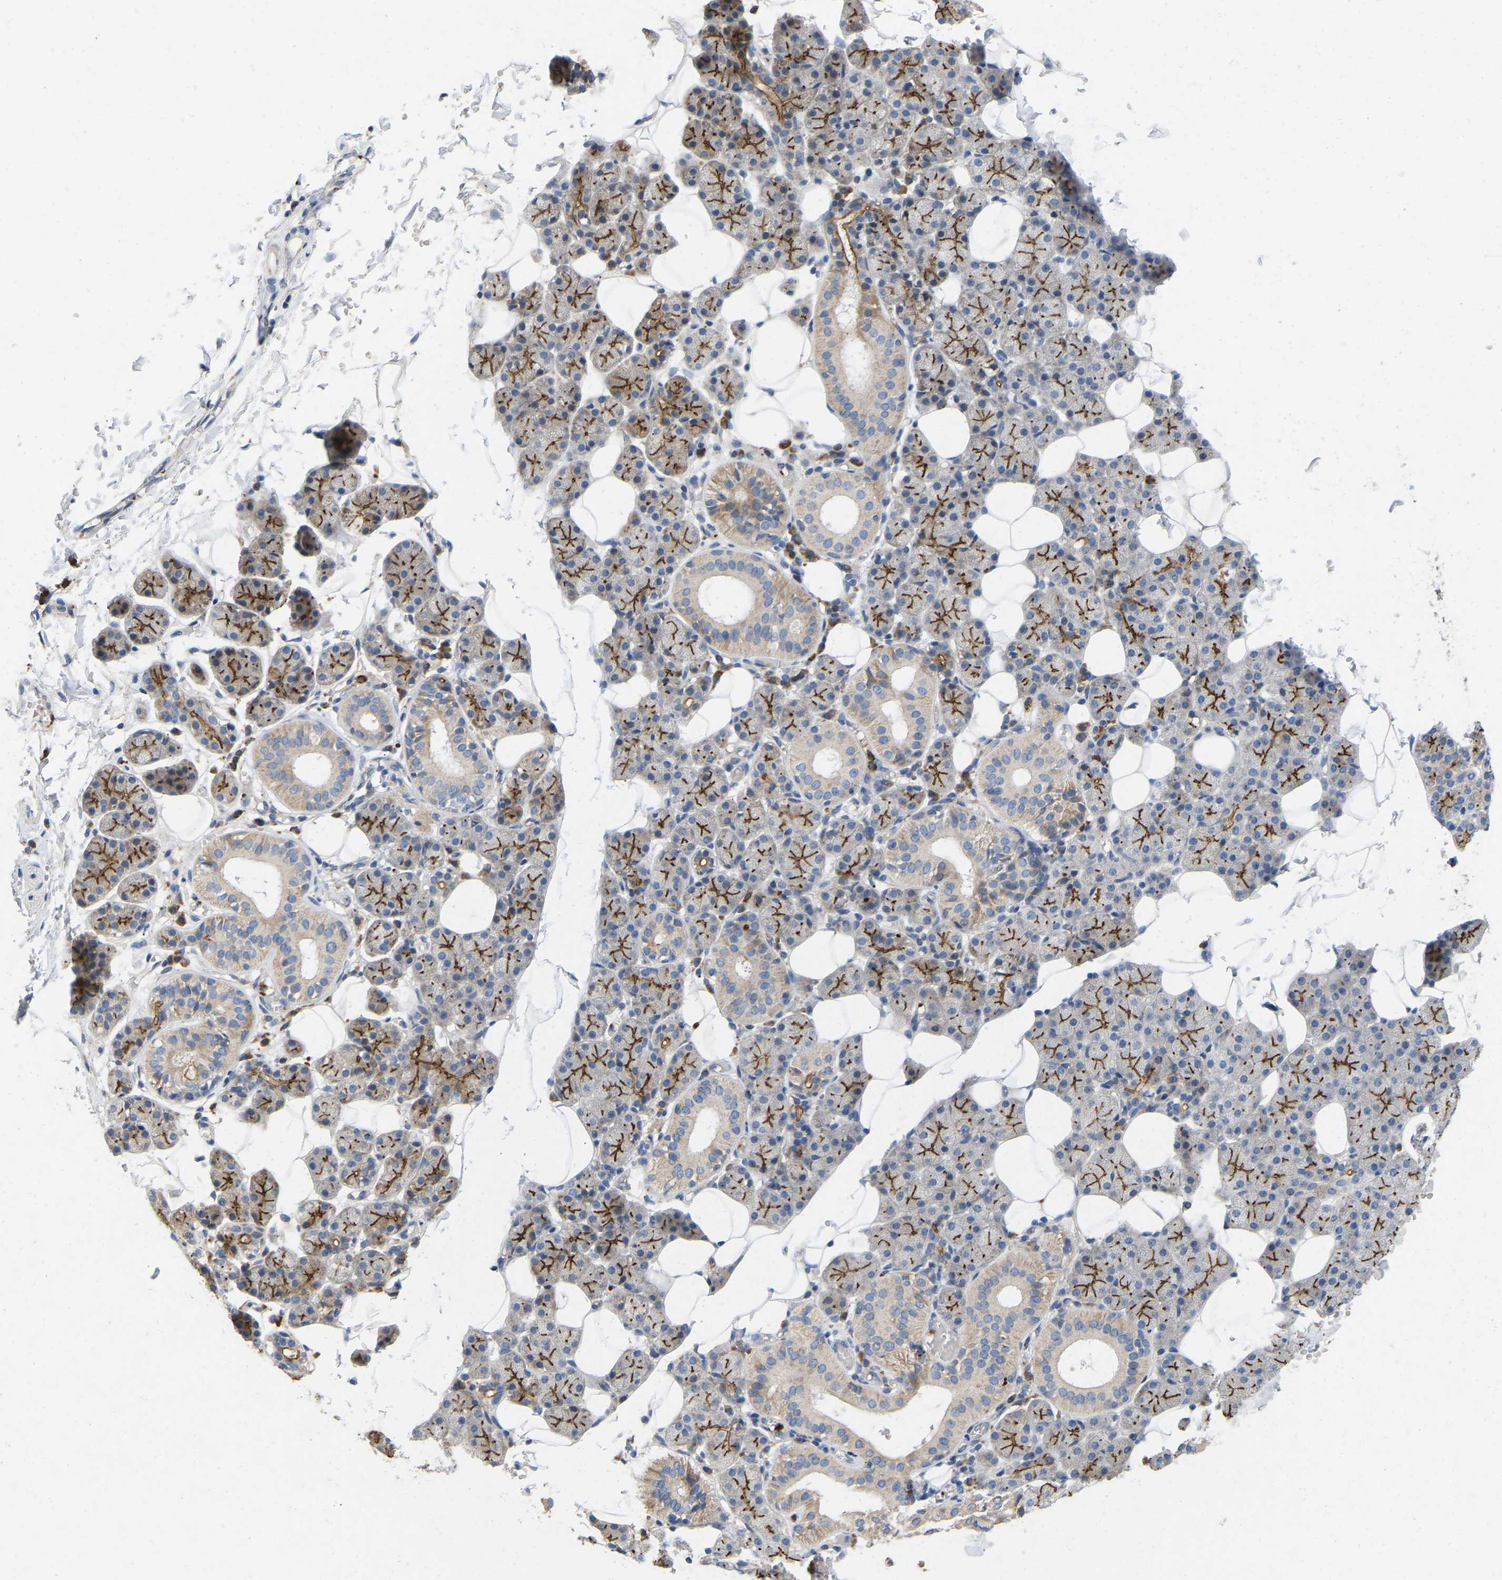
{"staining": {"intensity": "moderate", "quantity": "25%-75%", "location": "cytoplasmic/membranous"}, "tissue": "salivary gland", "cell_type": "Glandular cells", "image_type": "normal", "snomed": [{"axis": "morphology", "description": "Normal tissue, NOS"}, {"axis": "topography", "description": "Salivary gland"}], "caption": "Immunohistochemical staining of normal salivary gland displays moderate cytoplasmic/membranous protein positivity in about 25%-75% of glandular cells. The staining was performed using DAB to visualize the protein expression in brown, while the nuclei were stained in blue with hematoxylin (Magnification: 20x).", "gene": "RHEB", "patient": {"sex": "female", "age": 33}}